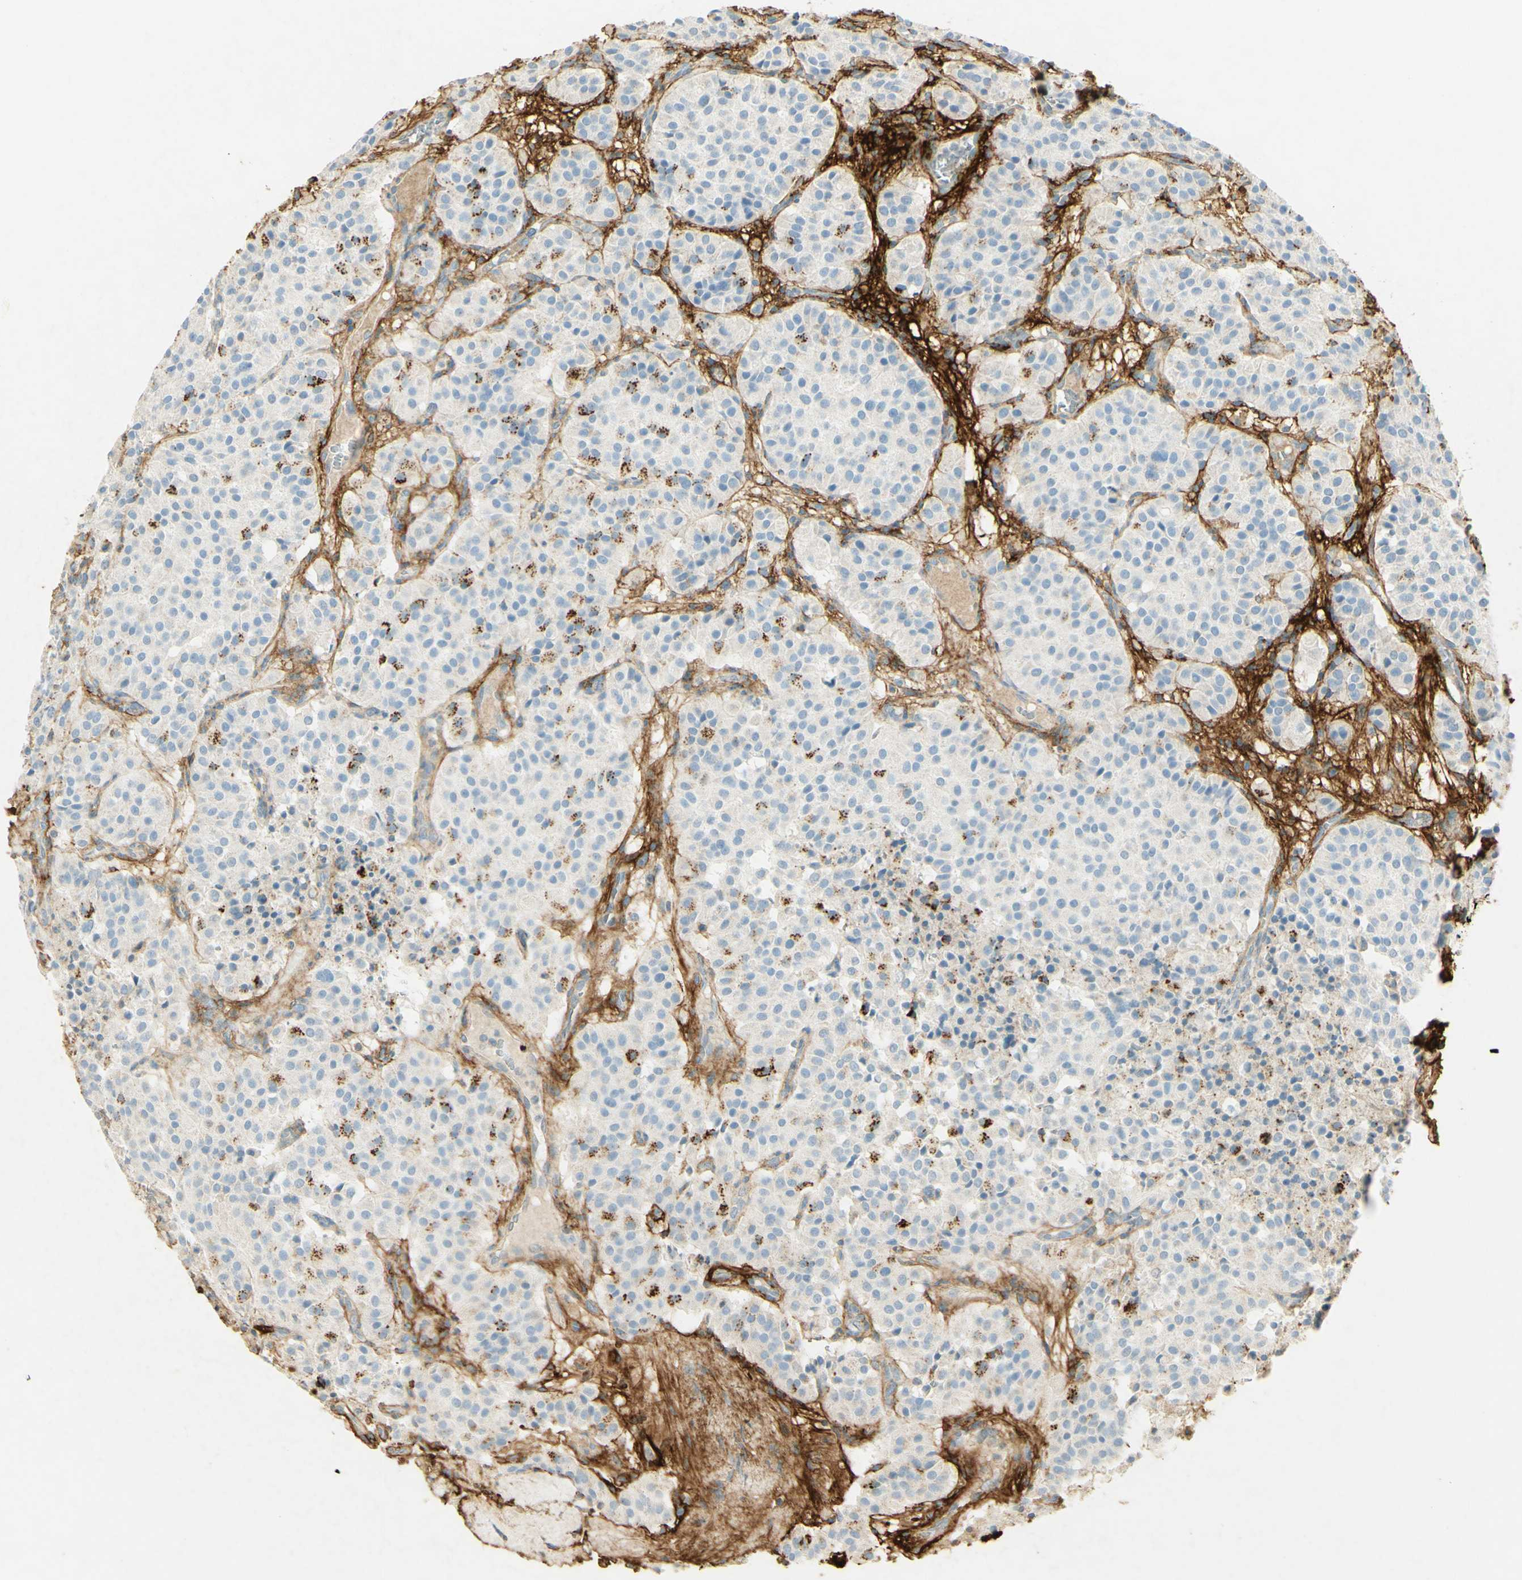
{"staining": {"intensity": "strong", "quantity": "25%-75%", "location": "cytoplasmic/membranous"}, "tissue": "carcinoid", "cell_type": "Tumor cells", "image_type": "cancer", "snomed": [{"axis": "morphology", "description": "Carcinoid, malignant, NOS"}, {"axis": "topography", "description": "Lung"}], "caption": "Protein positivity by immunohistochemistry exhibits strong cytoplasmic/membranous staining in about 25%-75% of tumor cells in carcinoid.", "gene": "TNN", "patient": {"sex": "male", "age": 30}}